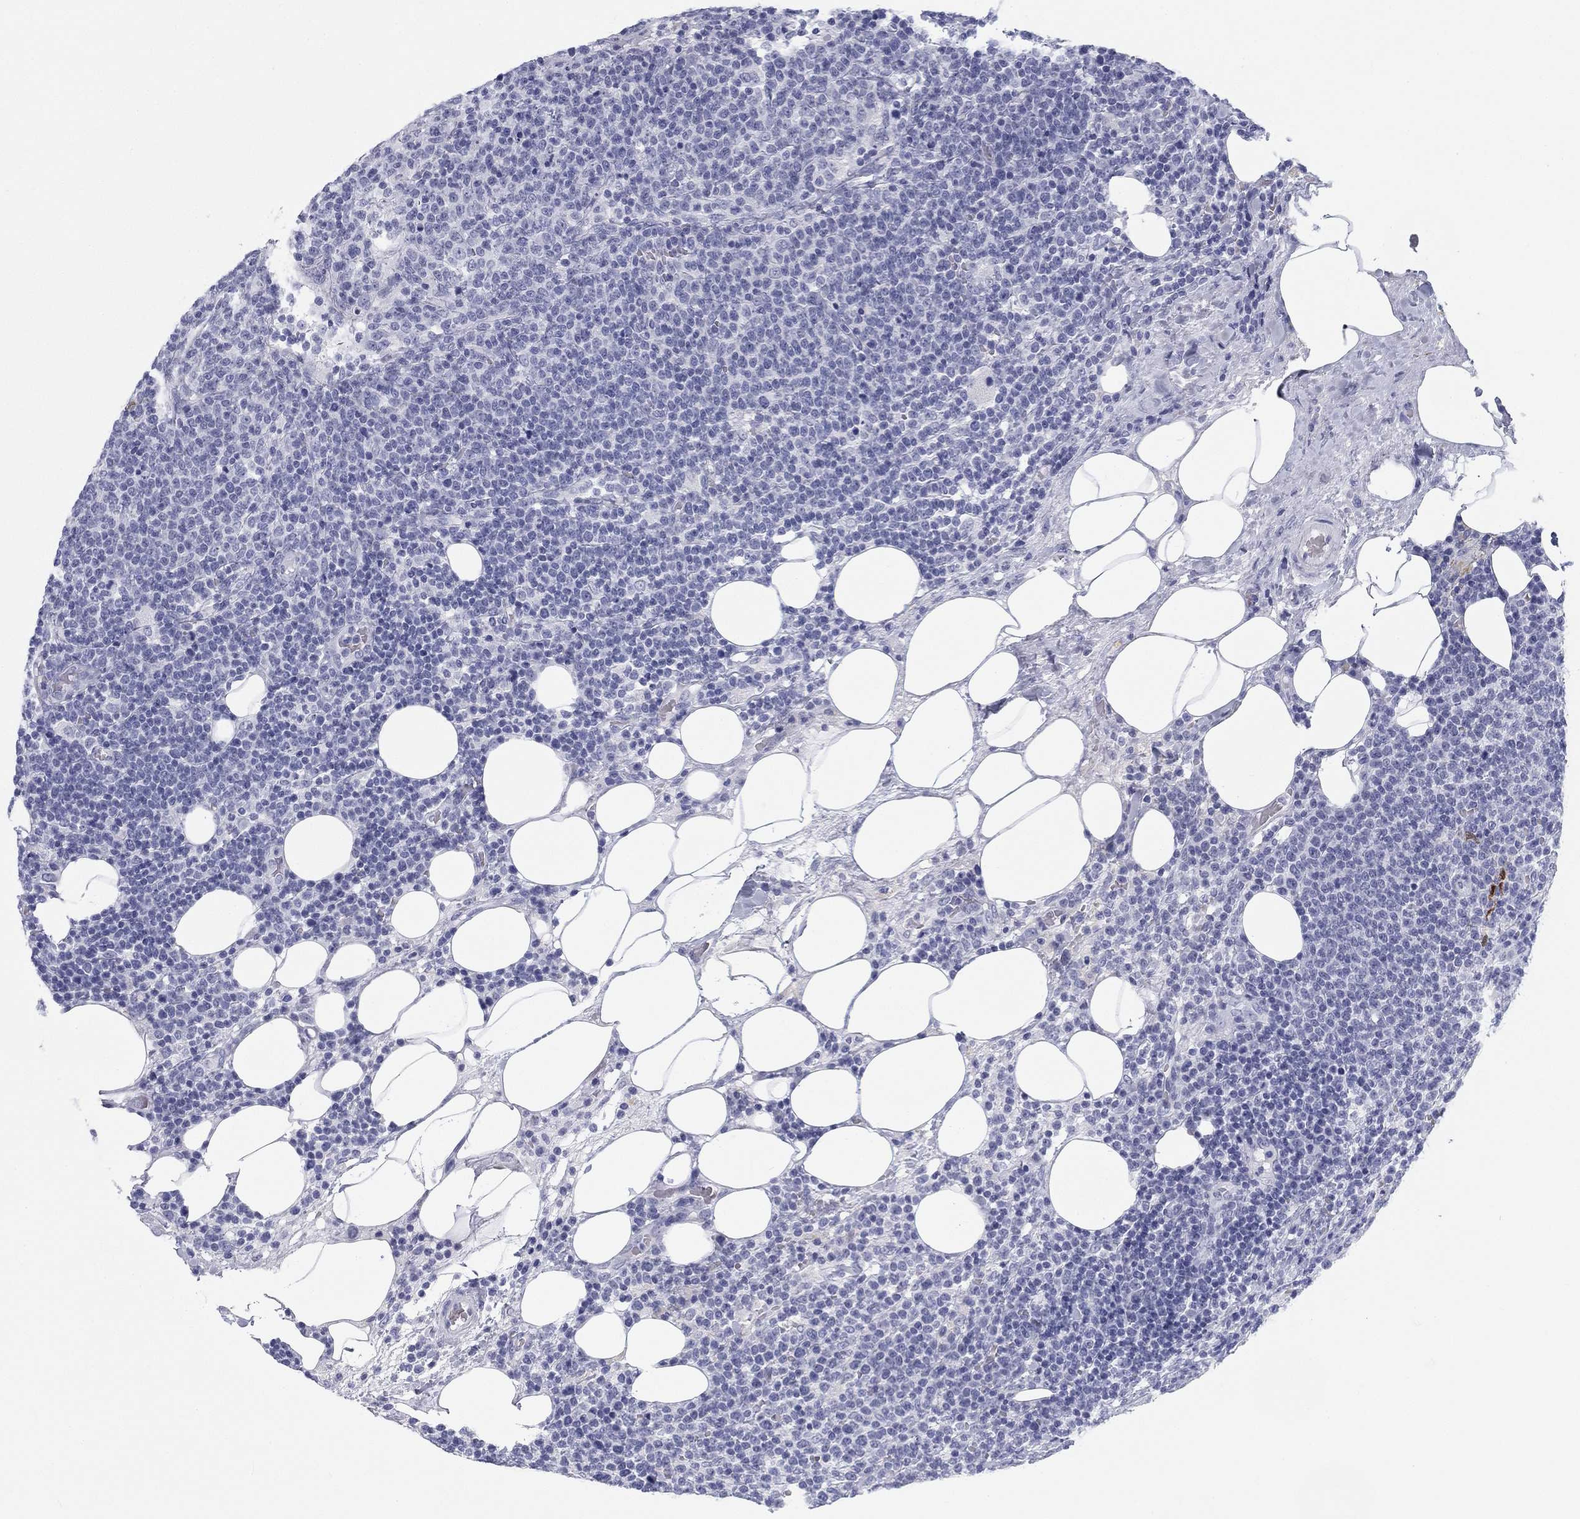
{"staining": {"intensity": "negative", "quantity": "none", "location": "none"}, "tissue": "lymphoma", "cell_type": "Tumor cells", "image_type": "cancer", "snomed": [{"axis": "morphology", "description": "Malignant lymphoma, non-Hodgkin's type, High grade"}, {"axis": "topography", "description": "Lymph node"}], "caption": "Image shows no significant protein expression in tumor cells of high-grade malignant lymphoma, non-Hodgkin's type.", "gene": "CALB1", "patient": {"sex": "male", "age": 61}}